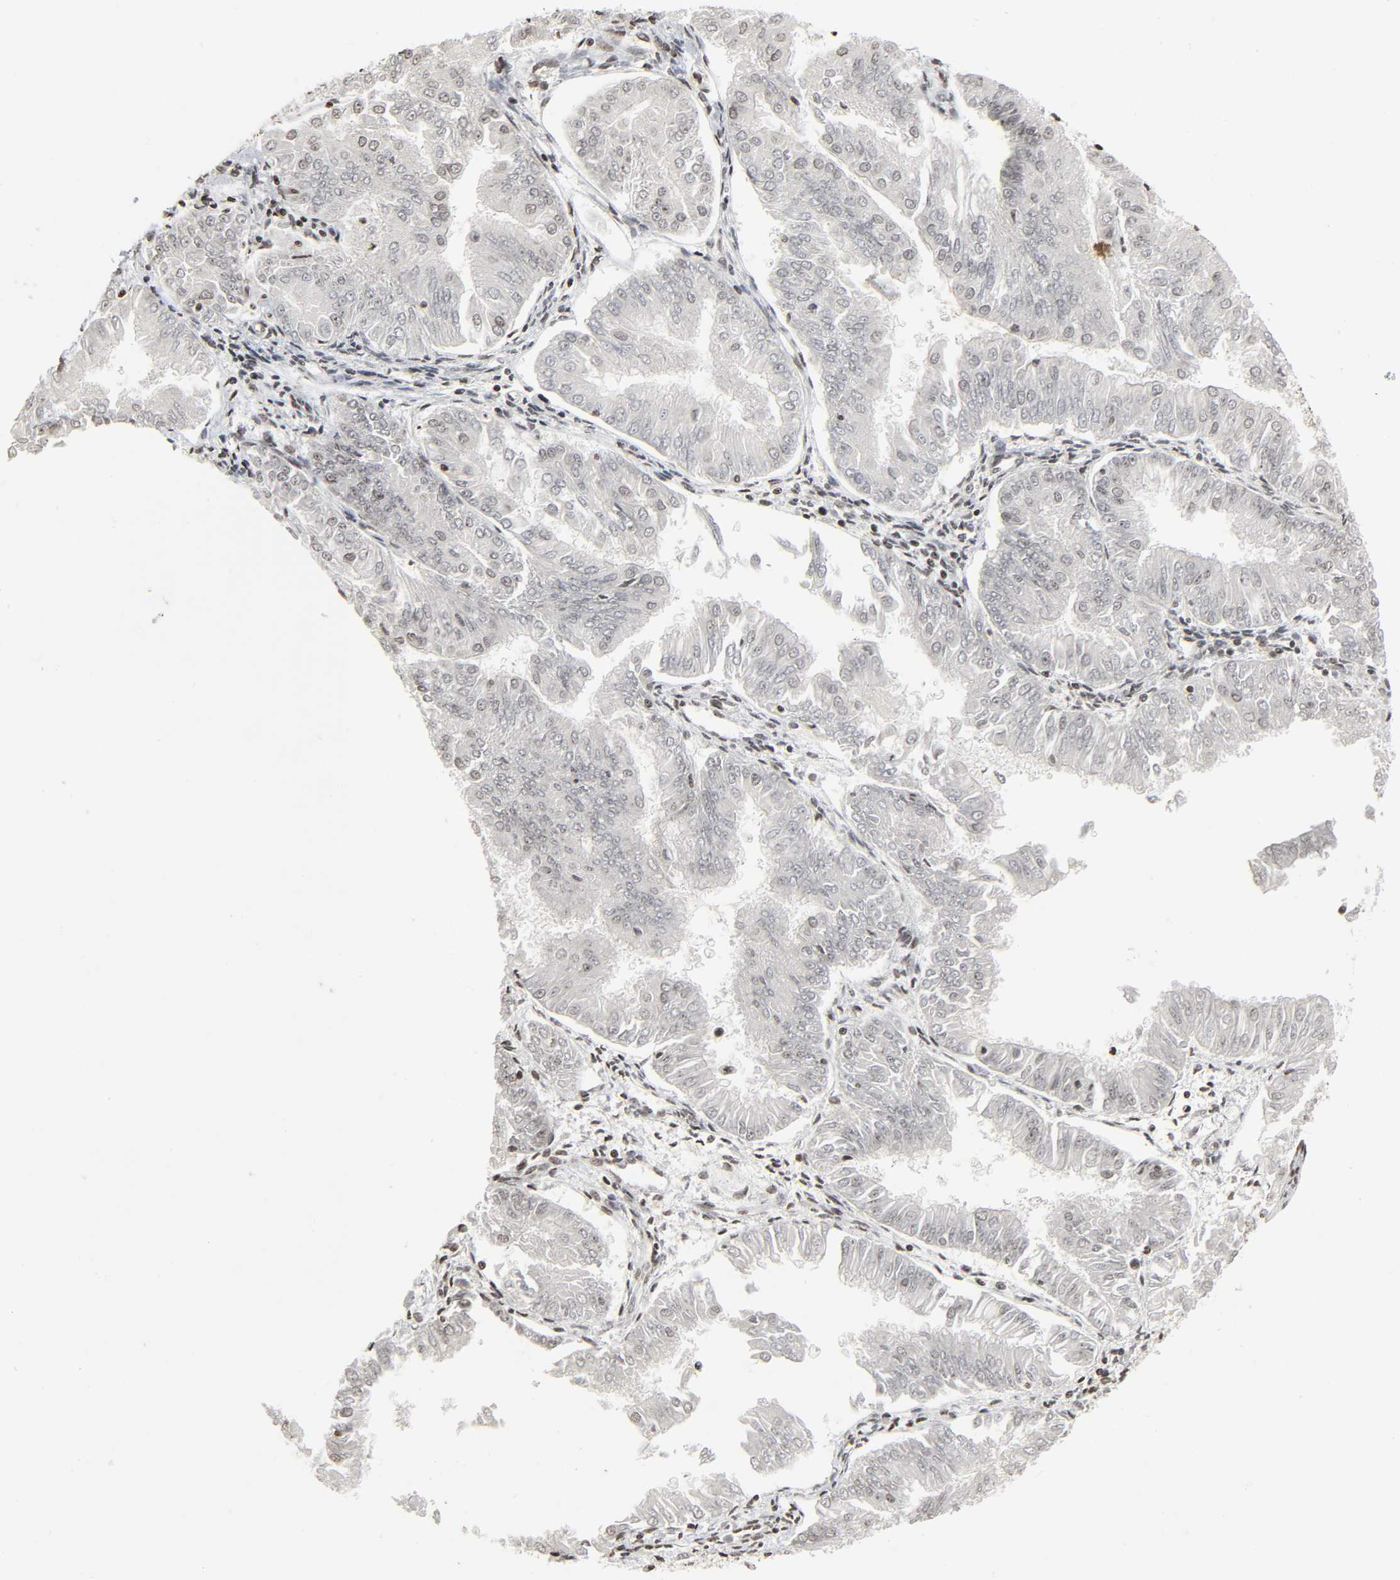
{"staining": {"intensity": "weak", "quantity": ">75%", "location": "nuclear"}, "tissue": "endometrial cancer", "cell_type": "Tumor cells", "image_type": "cancer", "snomed": [{"axis": "morphology", "description": "Adenocarcinoma, NOS"}, {"axis": "topography", "description": "Endometrium"}], "caption": "Immunohistochemistry (IHC) image of human endometrial cancer (adenocarcinoma) stained for a protein (brown), which displays low levels of weak nuclear expression in approximately >75% of tumor cells.", "gene": "ELAVL1", "patient": {"sex": "female", "age": 53}}